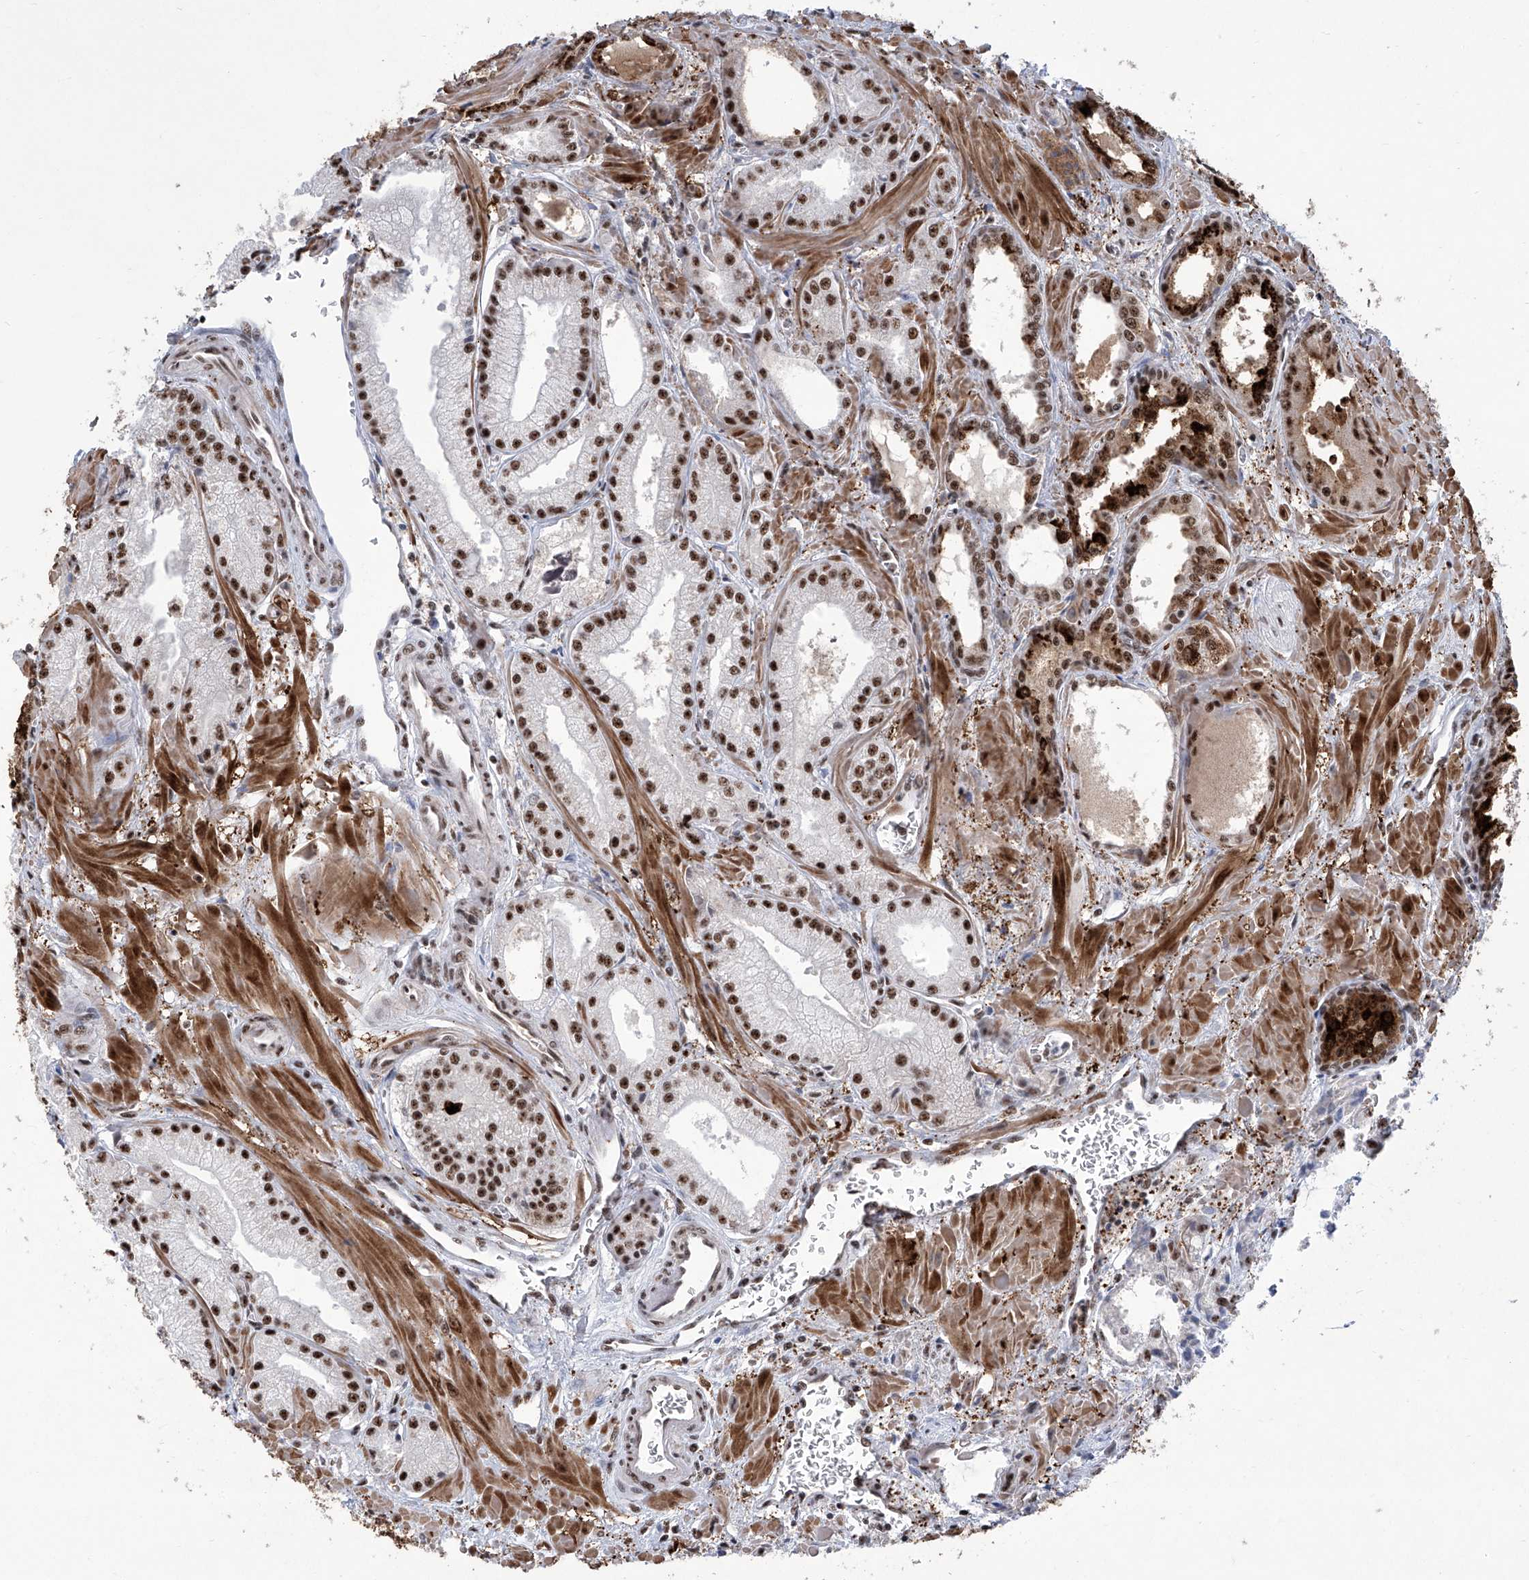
{"staining": {"intensity": "strong", "quantity": ">75%", "location": "cytoplasmic/membranous,nuclear"}, "tissue": "prostate cancer", "cell_type": "Tumor cells", "image_type": "cancer", "snomed": [{"axis": "morphology", "description": "Adenocarcinoma, Low grade"}, {"axis": "topography", "description": "Prostate"}], "caption": "An image showing strong cytoplasmic/membranous and nuclear staining in approximately >75% of tumor cells in prostate low-grade adenocarcinoma, as visualized by brown immunohistochemical staining.", "gene": "FBXL4", "patient": {"sex": "male", "age": 67}}